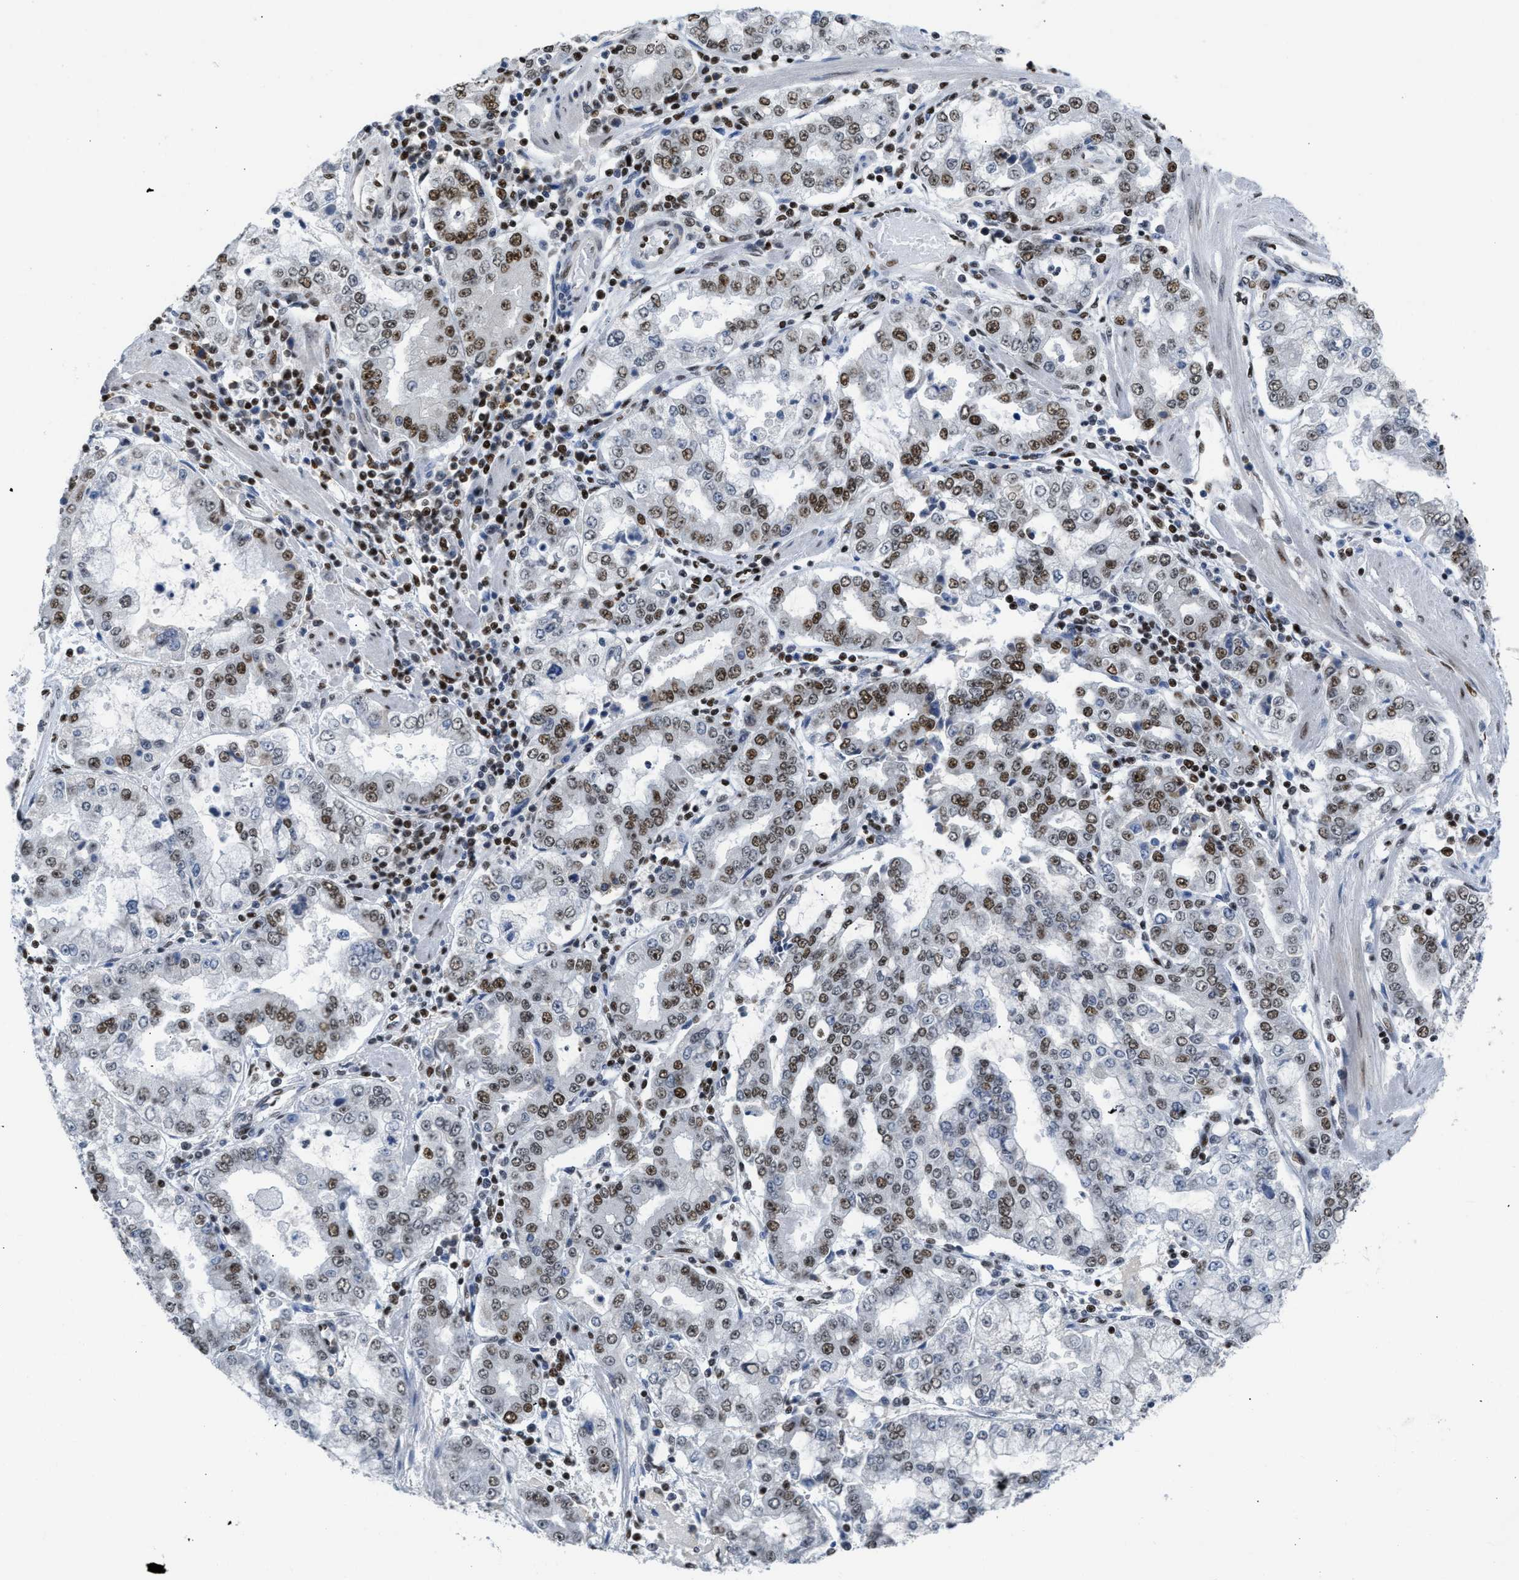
{"staining": {"intensity": "moderate", "quantity": ">75%", "location": "nuclear"}, "tissue": "stomach cancer", "cell_type": "Tumor cells", "image_type": "cancer", "snomed": [{"axis": "morphology", "description": "Adenocarcinoma, NOS"}, {"axis": "topography", "description": "Stomach"}], "caption": "Immunohistochemical staining of human stomach cancer (adenocarcinoma) demonstrates medium levels of moderate nuclear staining in approximately >75% of tumor cells.", "gene": "SCAF4", "patient": {"sex": "male", "age": 76}}